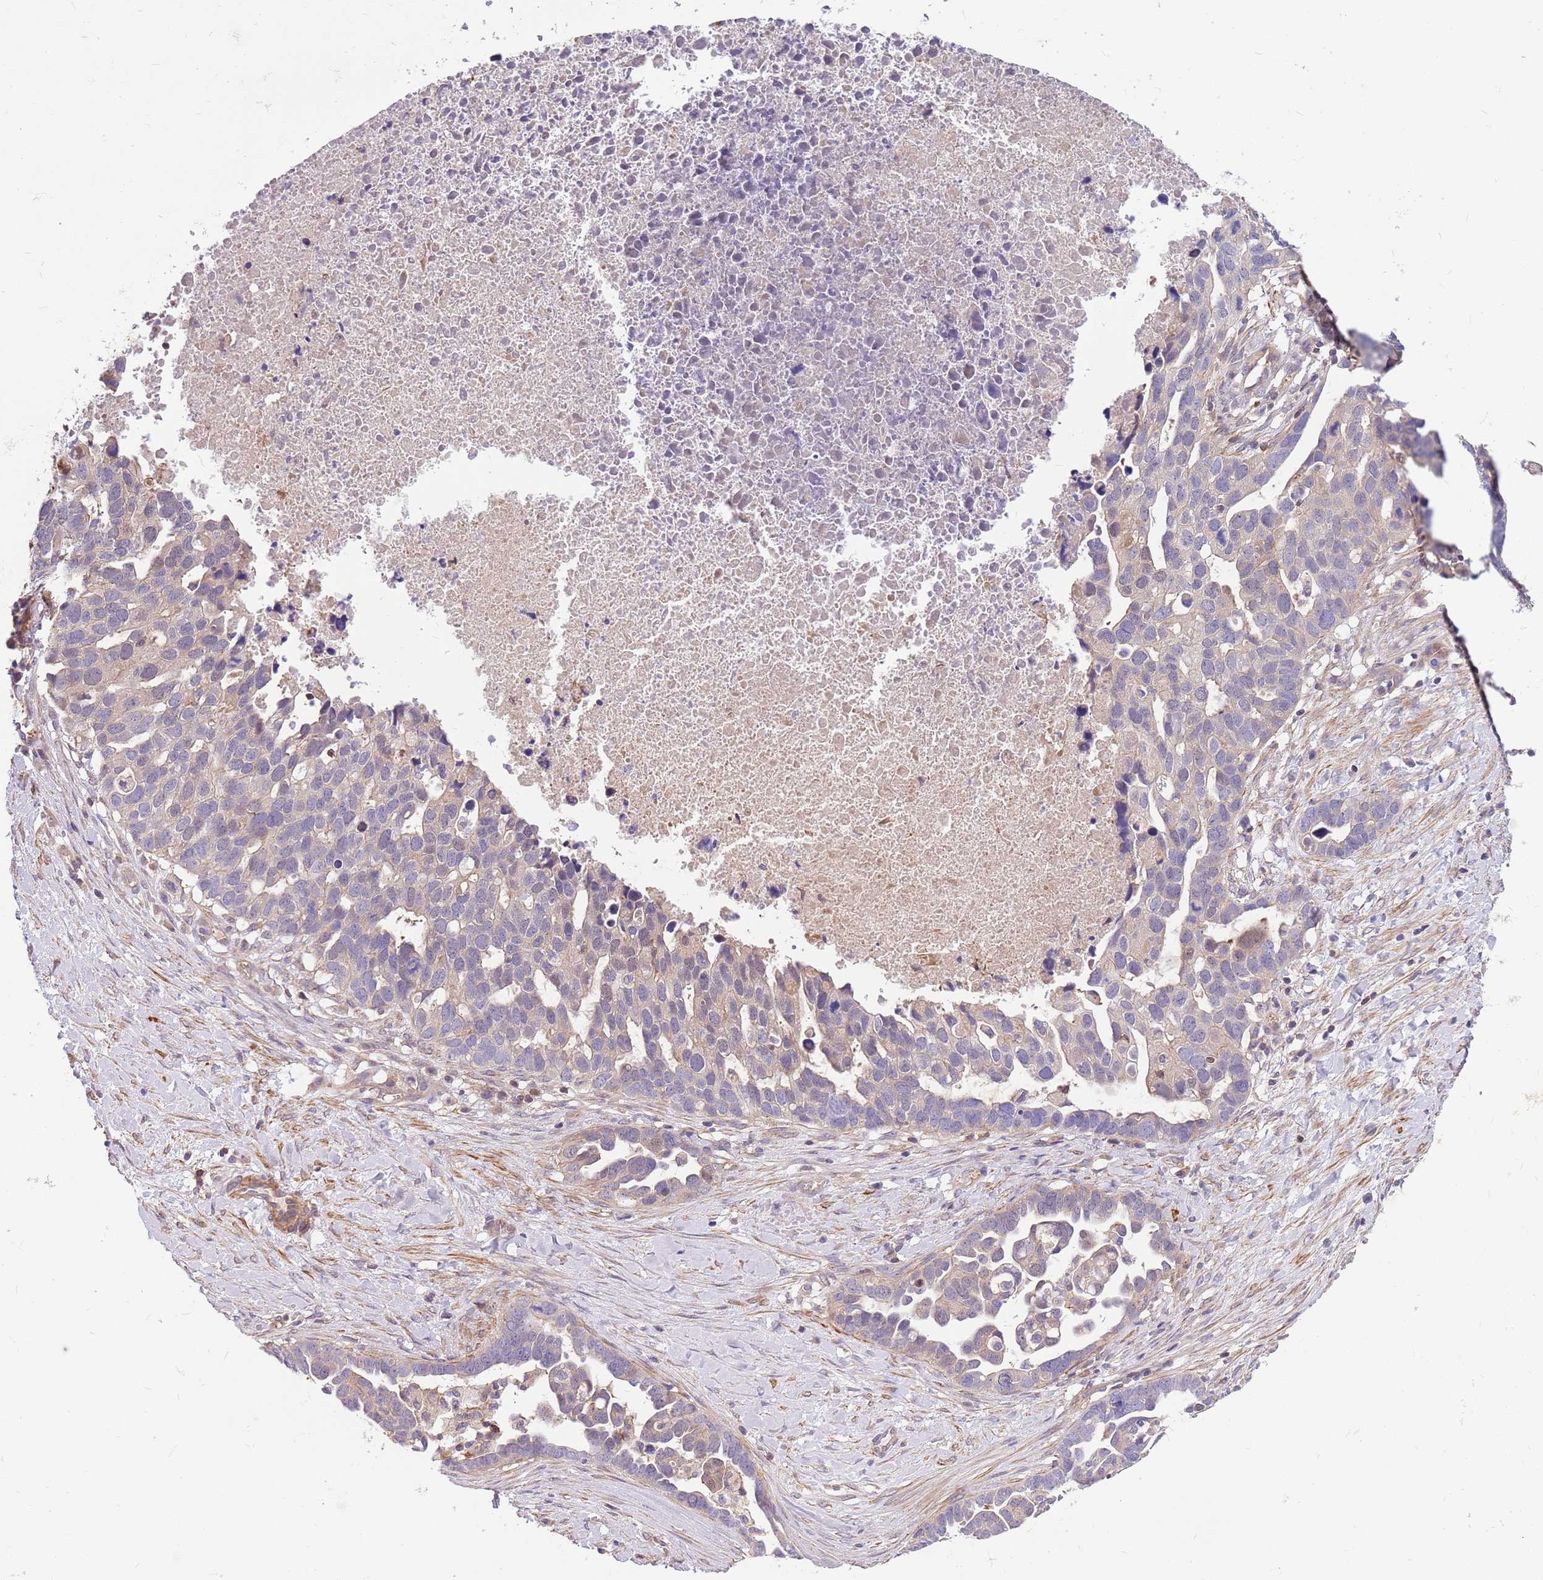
{"staining": {"intensity": "weak", "quantity": "25%-75%", "location": "cytoplasmic/membranous"}, "tissue": "ovarian cancer", "cell_type": "Tumor cells", "image_type": "cancer", "snomed": [{"axis": "morphology", "description": "Cystadenocarcinoma, serous, NOS"}, {"axis": "topography", "description": "Ovary"}], "caption": "This micrograph shows IHC staining of ovarian cancer, with low weak cytoplasmic/membranous expression in about 25%-75% of tumor cells.", "gene": "MVD", "patient": {"sex": "female", "age": 54}}